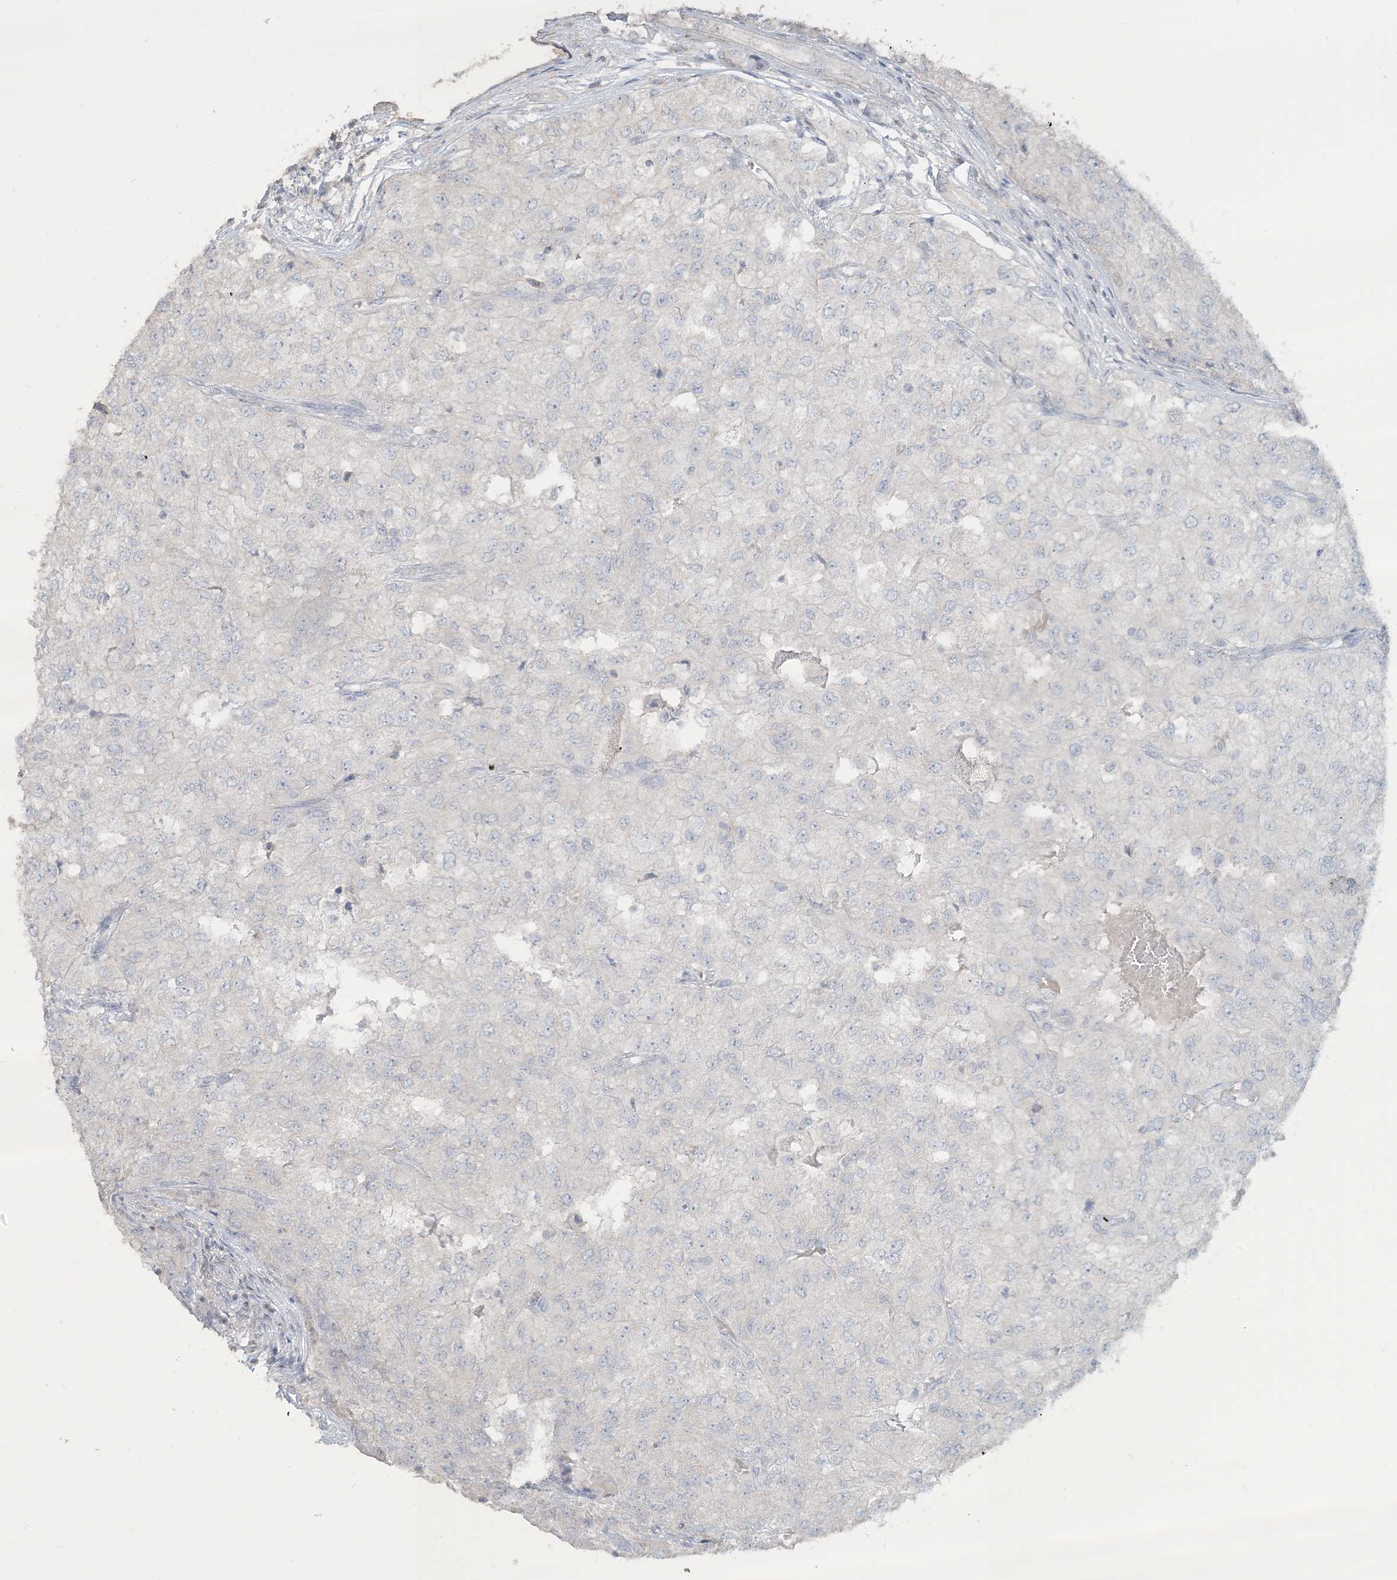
{"staining": {"intensity": "negative", "quantity": "none", "location": "none"}, "tissue": "renal cancer", "cell_type": "Tumor cells", "image_type": "cancer", "snomed": [{"axis": "morphology", "description": "Adenocarcinoma, NOS"}, {"axis": "topography", "description": "Kidney"}], "caption": "High magnification brightfield microscopy of adenocarcinoma (renal) stained with DAB (brown) and counterstained with hematoxylin (blue): tumor cells show no significant staining.", "gene": "NPHS2", "patient": {"sex": "female", "age": 54}}